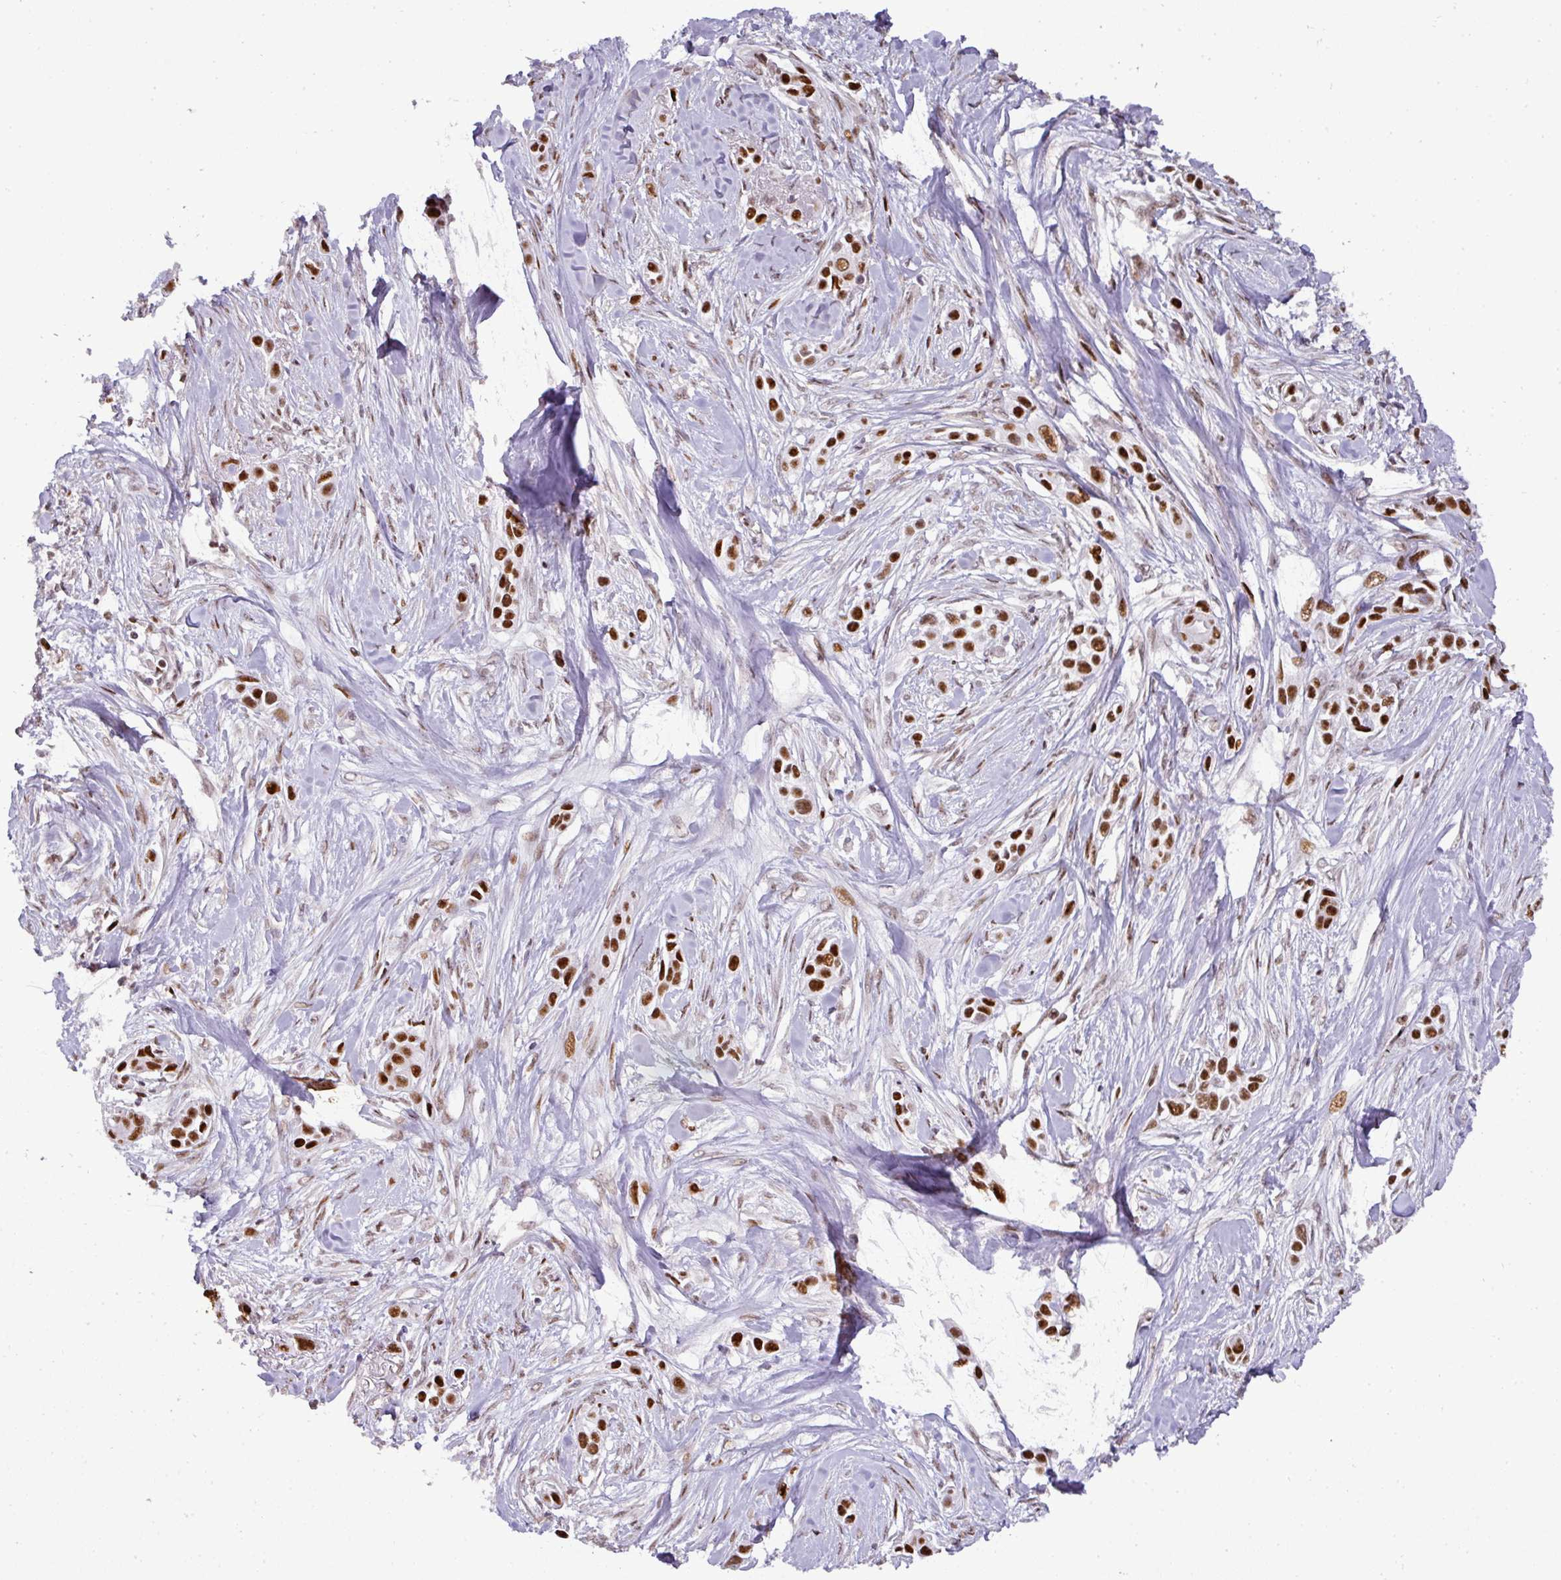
{"staining": {"intensity": "strong", "quantity": ">75%", "location": "nuclear"}, "tissue": "skin cancer", "cell_type": "Tumor cells", "image_type": "cancer", "snomed": [{"axis": "morphology", "description": "Squamous cell carcinoma, NOS"}, {"axis": "topography", "description": "Skin"}], "caption": "About >75% of tumor cells in squamous cell carcinoma (skin) exhibit strong nuclear protein staining as visualized by brown immunohistochemical staining.", "gene": "MYSM1", "patient": {"sex": "female", "age": 69}}